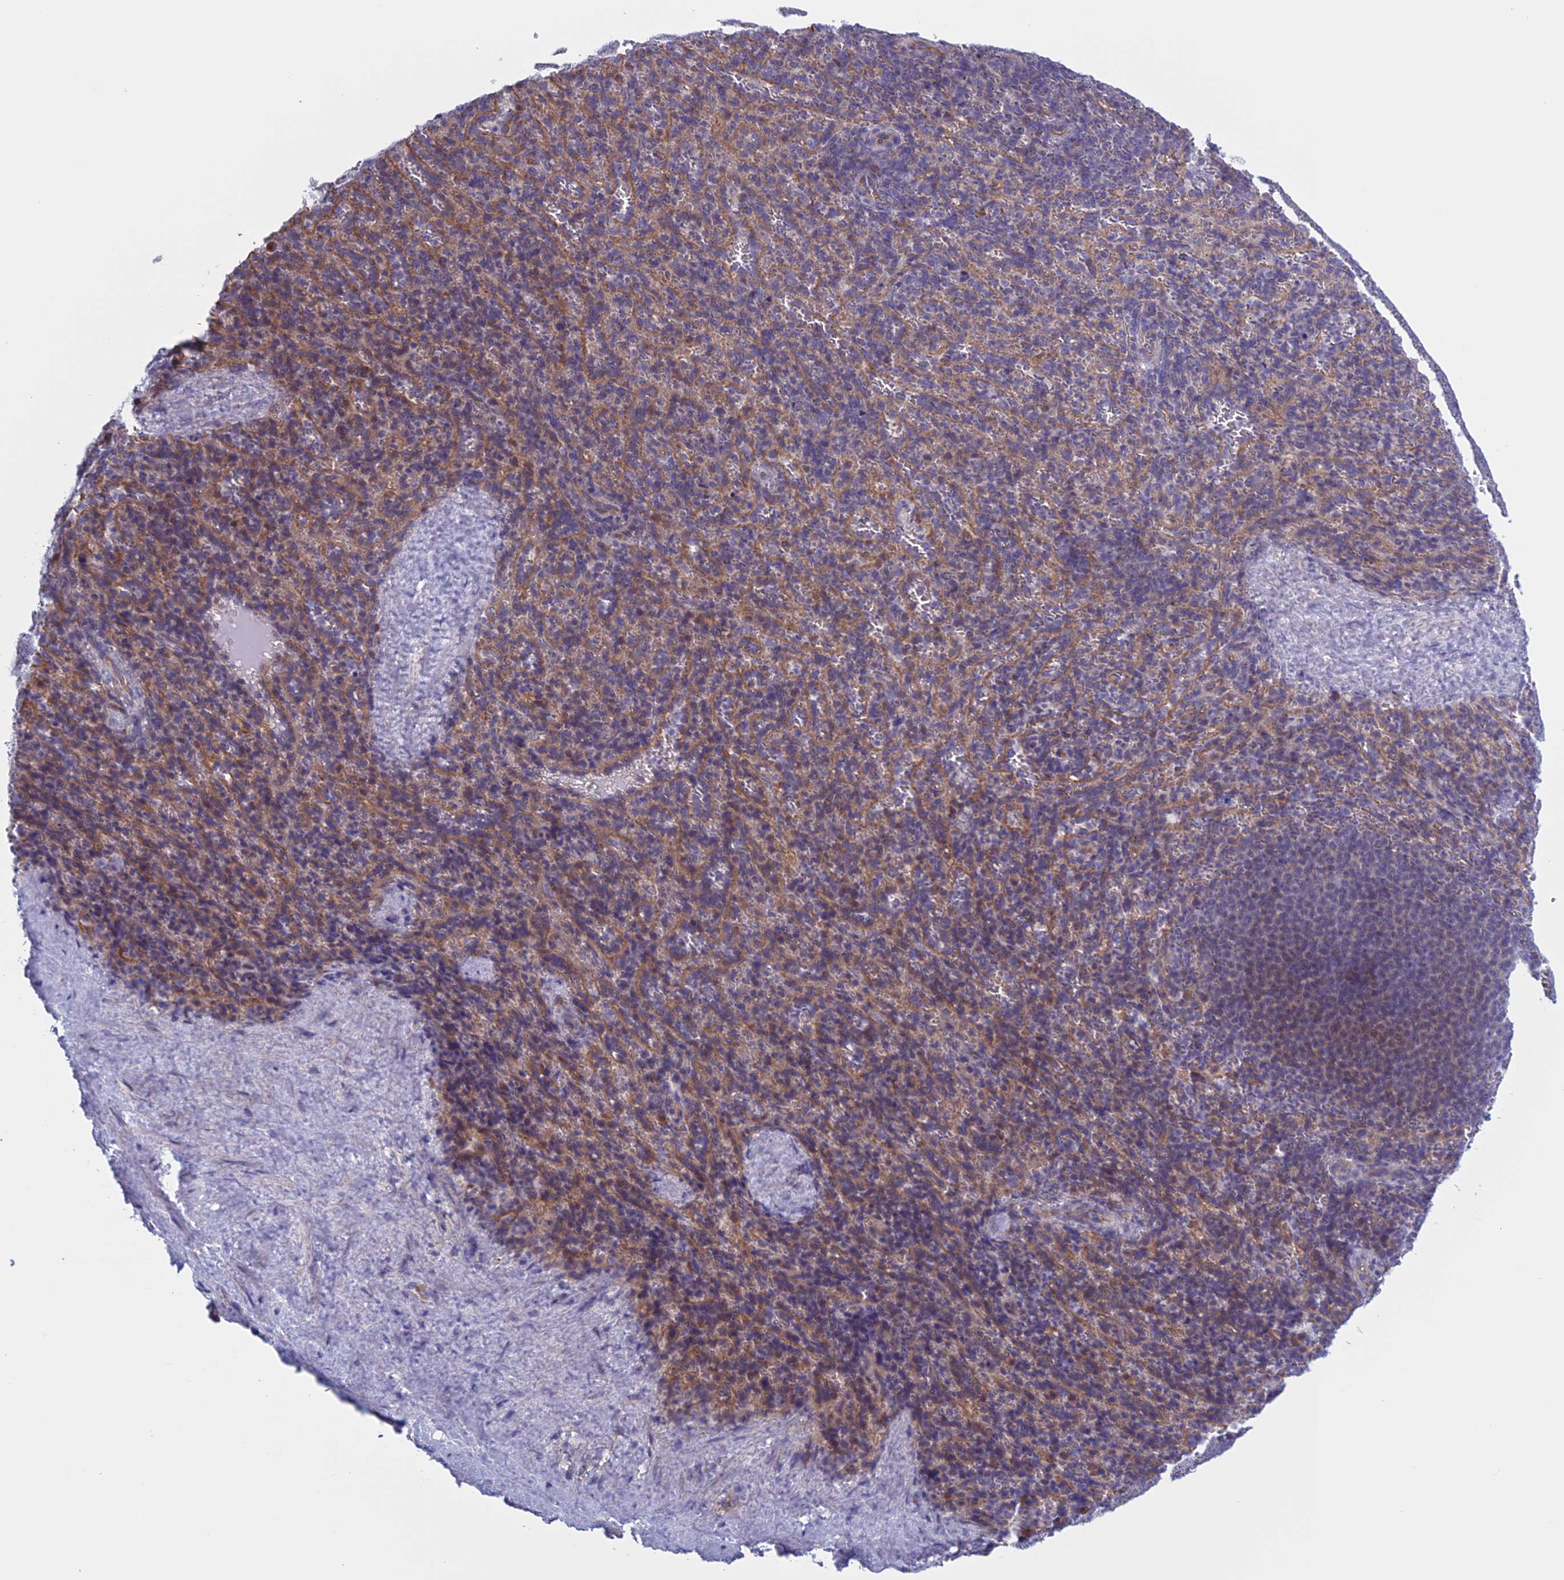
{"staining": {"intensity": "negative", "quantity": "none", "location": "none"}, "tissue": "spleen", "cell_type": "Cells in red pulp", "image_type": "normal", "snomed": [{"axis": "morphology", "description": "Normal tissue, NOS"}, {"axis": "topography", "description": "Spleen"}], "caption": "Image shows no significant protein expression in cells in red pulp of unremarkable spleen.", "gene": "BCL2L10", "patient": {"sex": "female", "age": 21}}